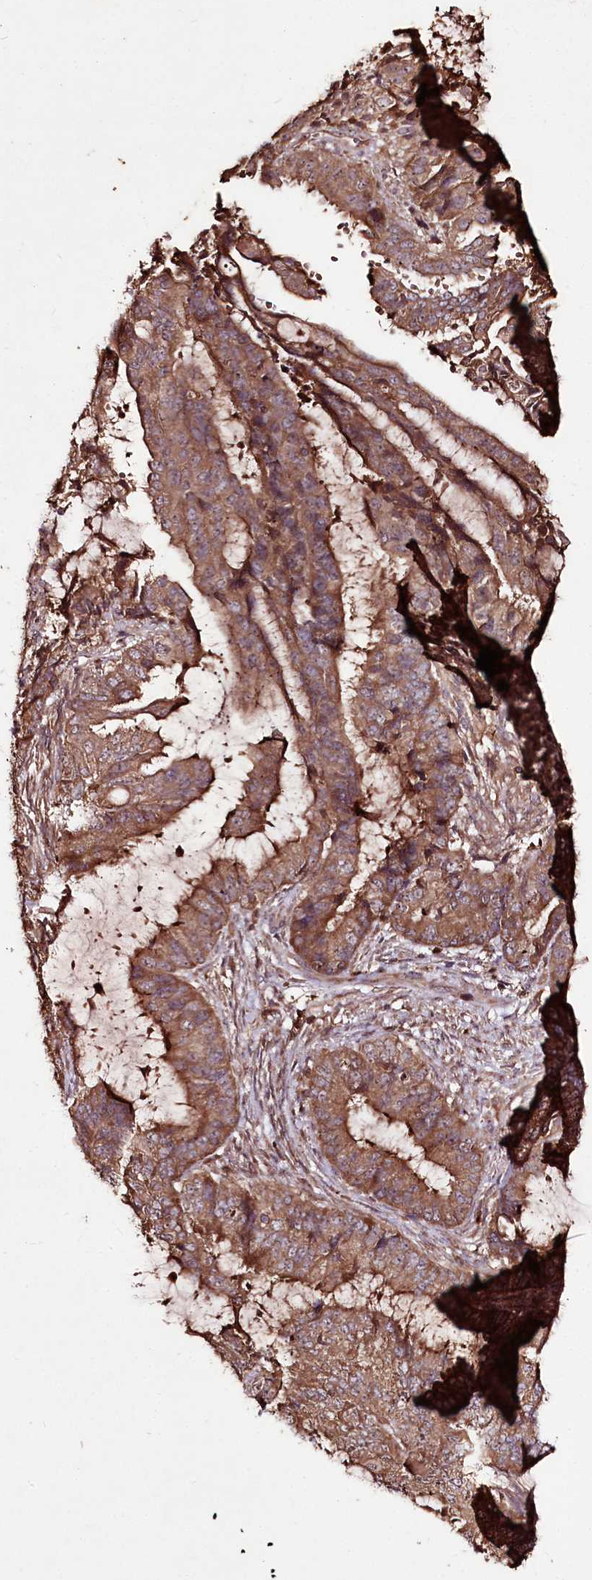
{"staining": {"intensity": "moderate", "quantity": ">75%", "location": "cytoplasmic/membranous"}, "tissue": "endometrial cancer", "cell_type": "Tumor cells", "image_type": "cancer", "snomed": [{"axis": "morphology", "description": "Adenocarcinoma, NOS"}, {"axis": "topography", "description": "Endometrium"}], "caption": "There is medium levels of moderate cytoplasmic/membranous expression in tumor cells of endometrial adenocarcinoma, as demonstrated by immunohistochemical staining (brown color).", "gene": "FAM53B", "patient": {"sex": "female", "age": 51}}